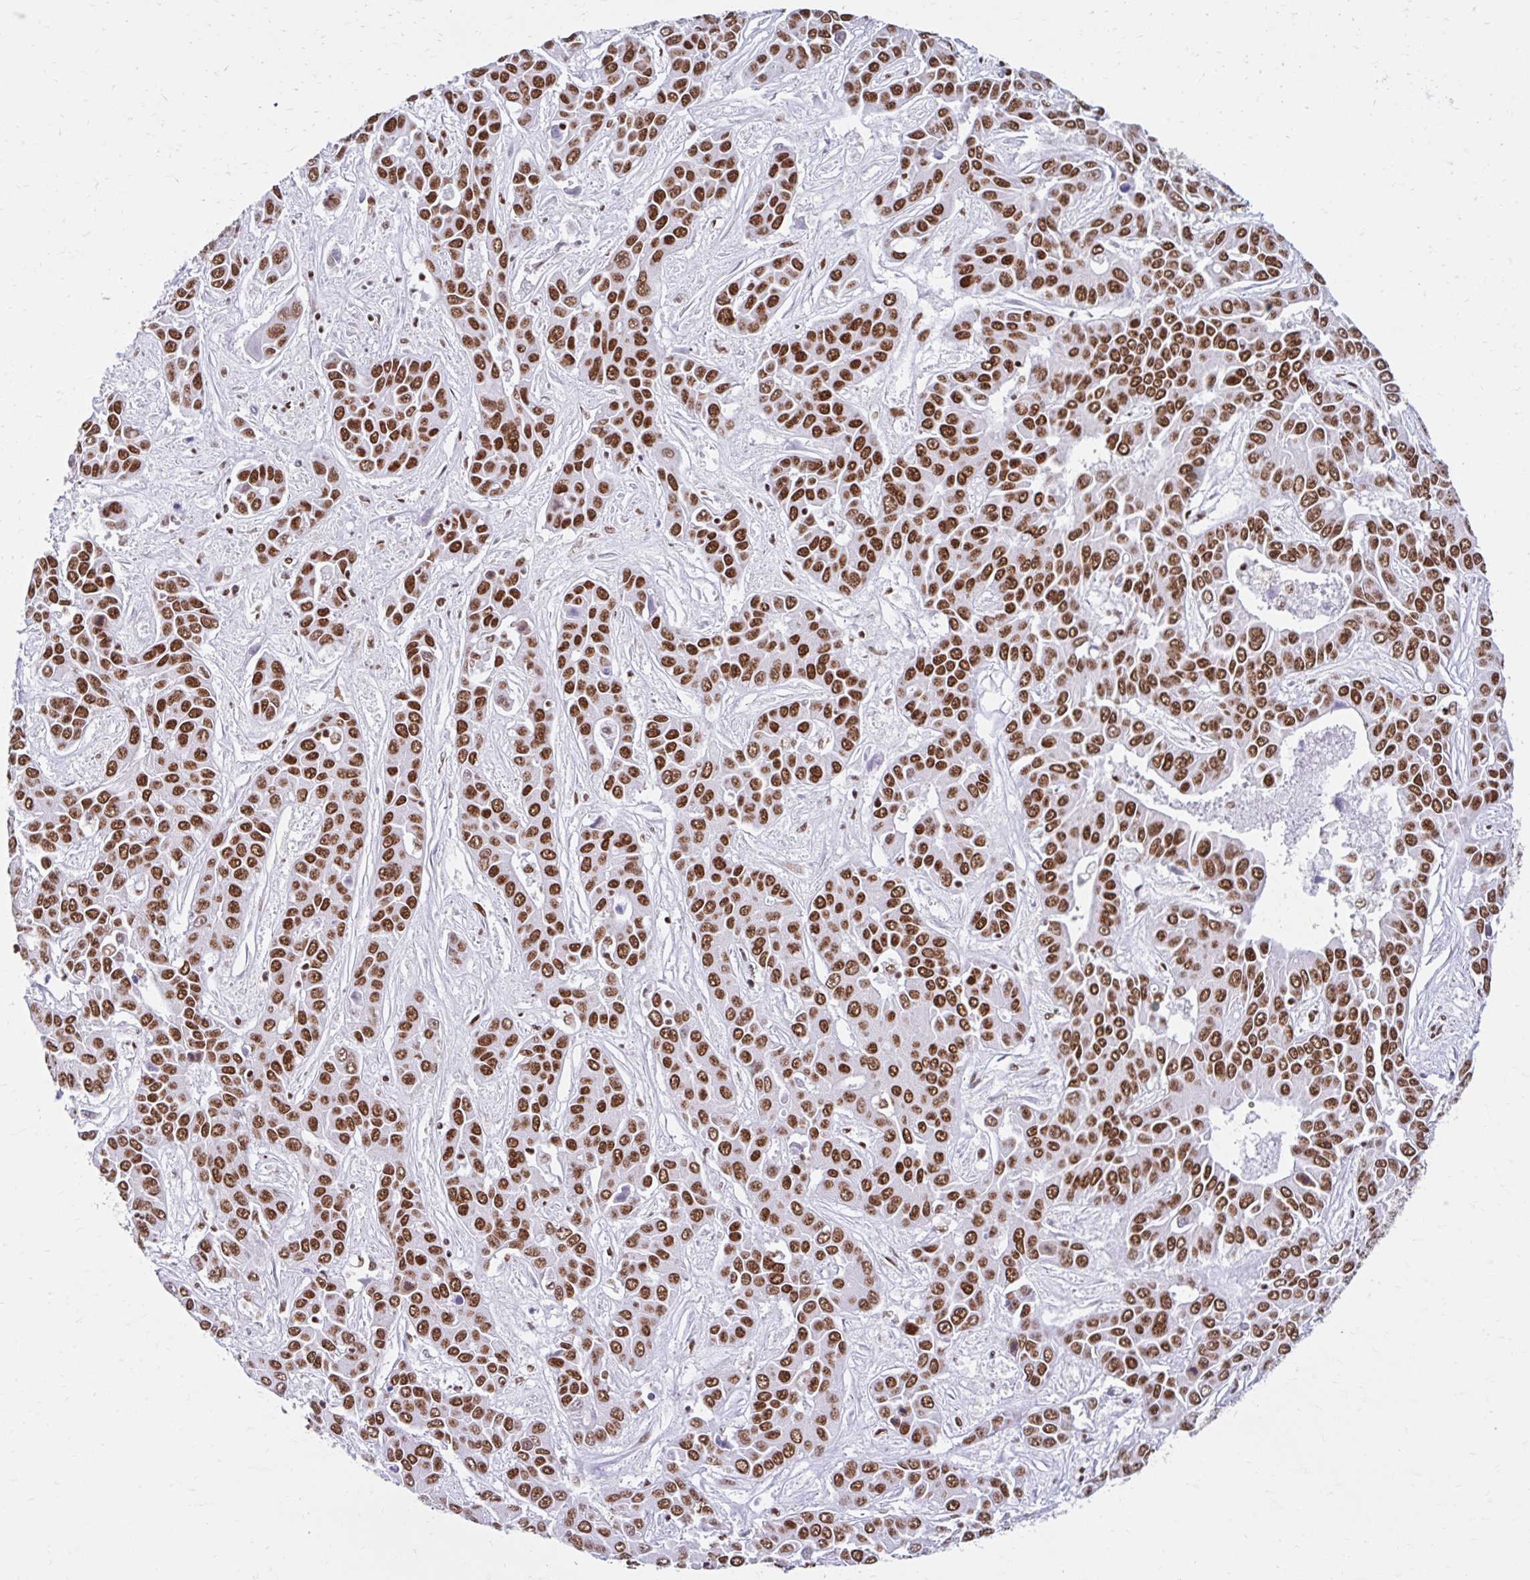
{"staining": {"intensity": "strong", "quantity": ">75%", "location": "nuclear"}, "tissue": "liver cancer", "cell_type": "Tumor cells", "image_type": "cancer", "snomed": [{"axis": "morphology", "description": "Cholangiocarcinoma"}, {"axis": "topography", "description": "Liver"}], "caption": "A high amount of strong nuclear staining is appreciated in about >75% of tumor cells in liver cancer tissue. Using DAB (3,3'-diaminobenzidine) (brown) and hematoxylin (blue) stains, captured at high magnification using brightfield microscopy.", "gene": "KHDRBS1", "patient": {"sex": "female", "age": 52}}